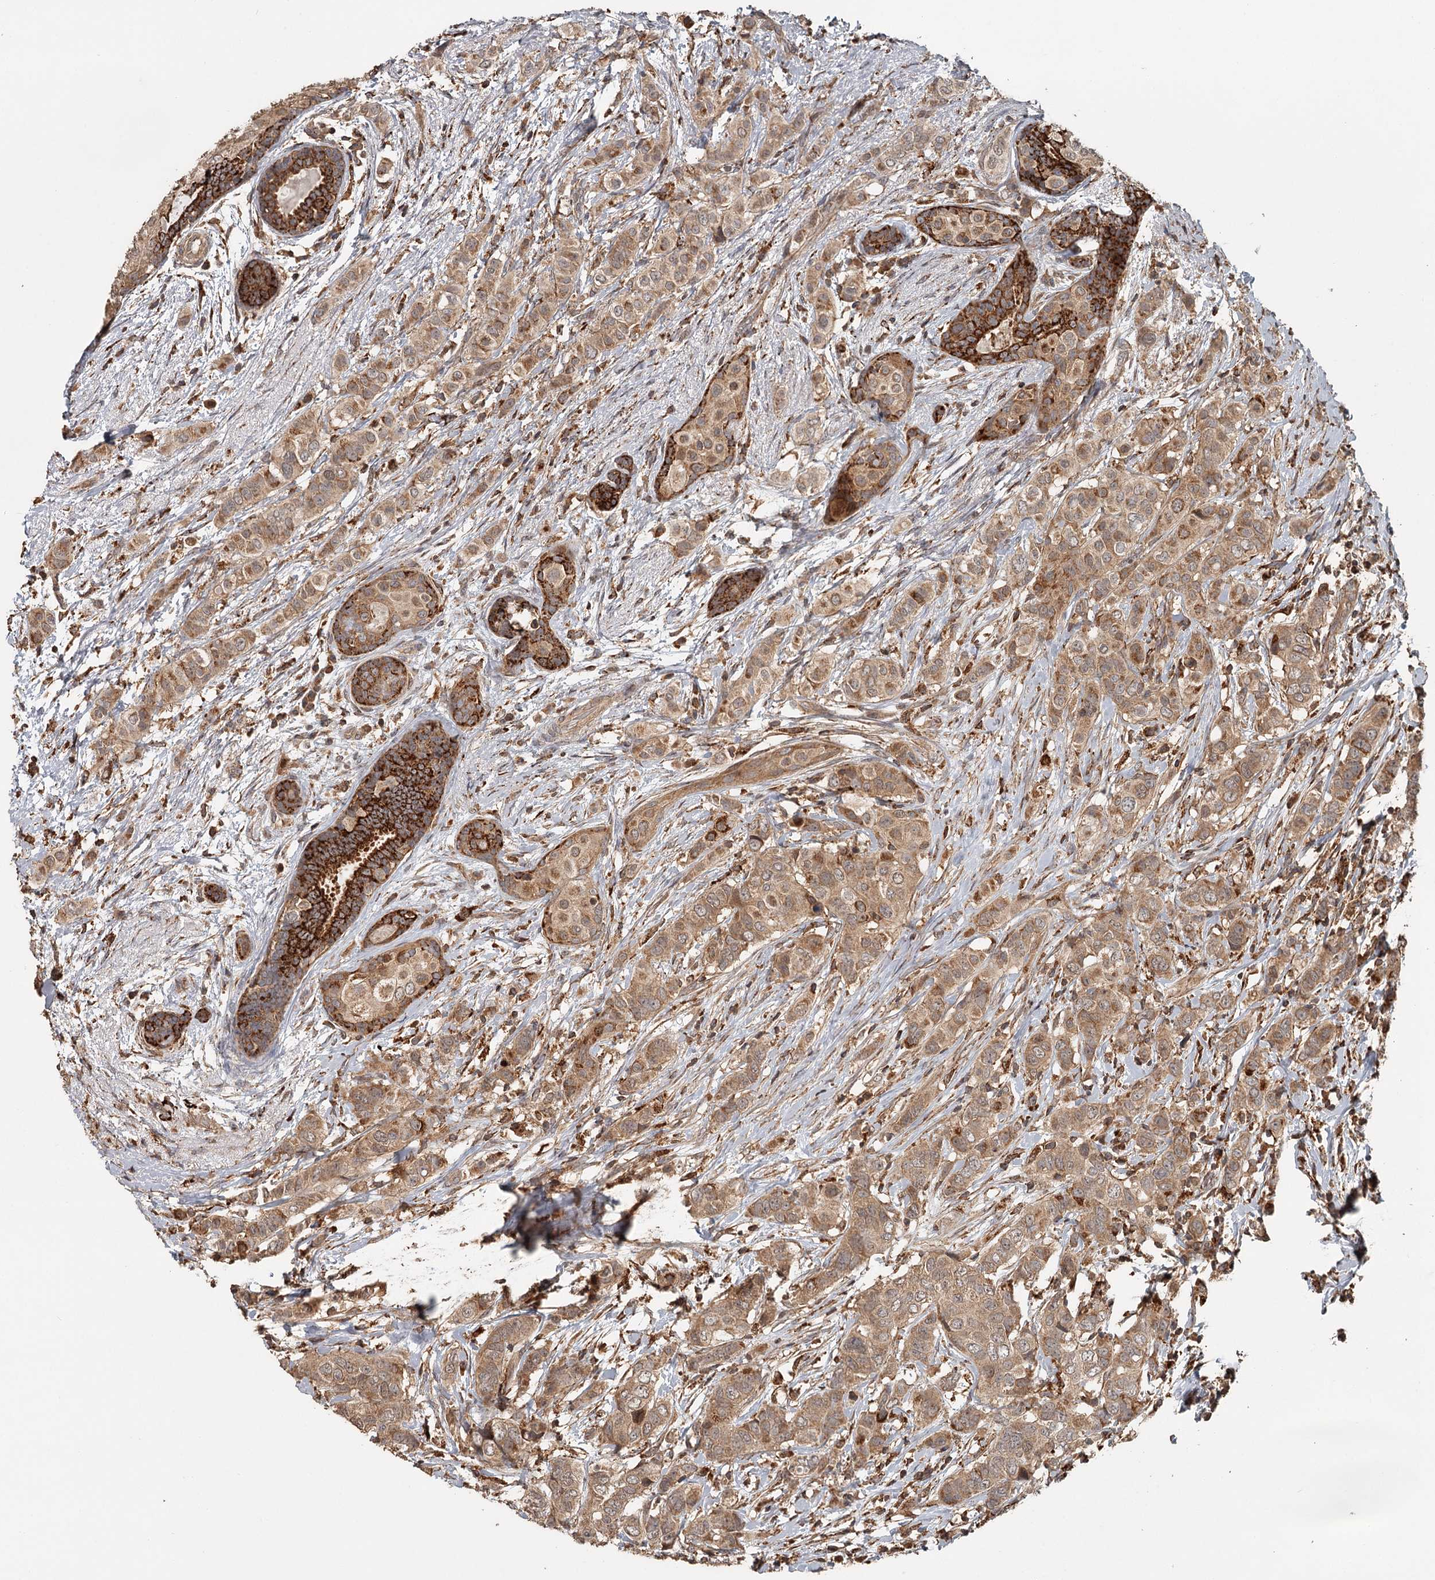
{"staining": {"intensity": "moderate", "quantity": ">75%", "location": "cytoplasmic/membranous"}, "tissue": "breast cancer", "cell_type": "Tumor cells", "image_type": "cancer", "snomed": [{"axis": "morphology", "description": "Lobular carcinoma"}, {"axis": "topography", "description": "Breast"}], "caption": "A high-resolution micrograph shows immunohistochemistry staining of breast lobular carcinoma, which reveals moderate cytoplasmic/membranous expression in about >75% of tumor cells.", "gene": "FAXC", "patient": {"sex": "female", "age": 51}}